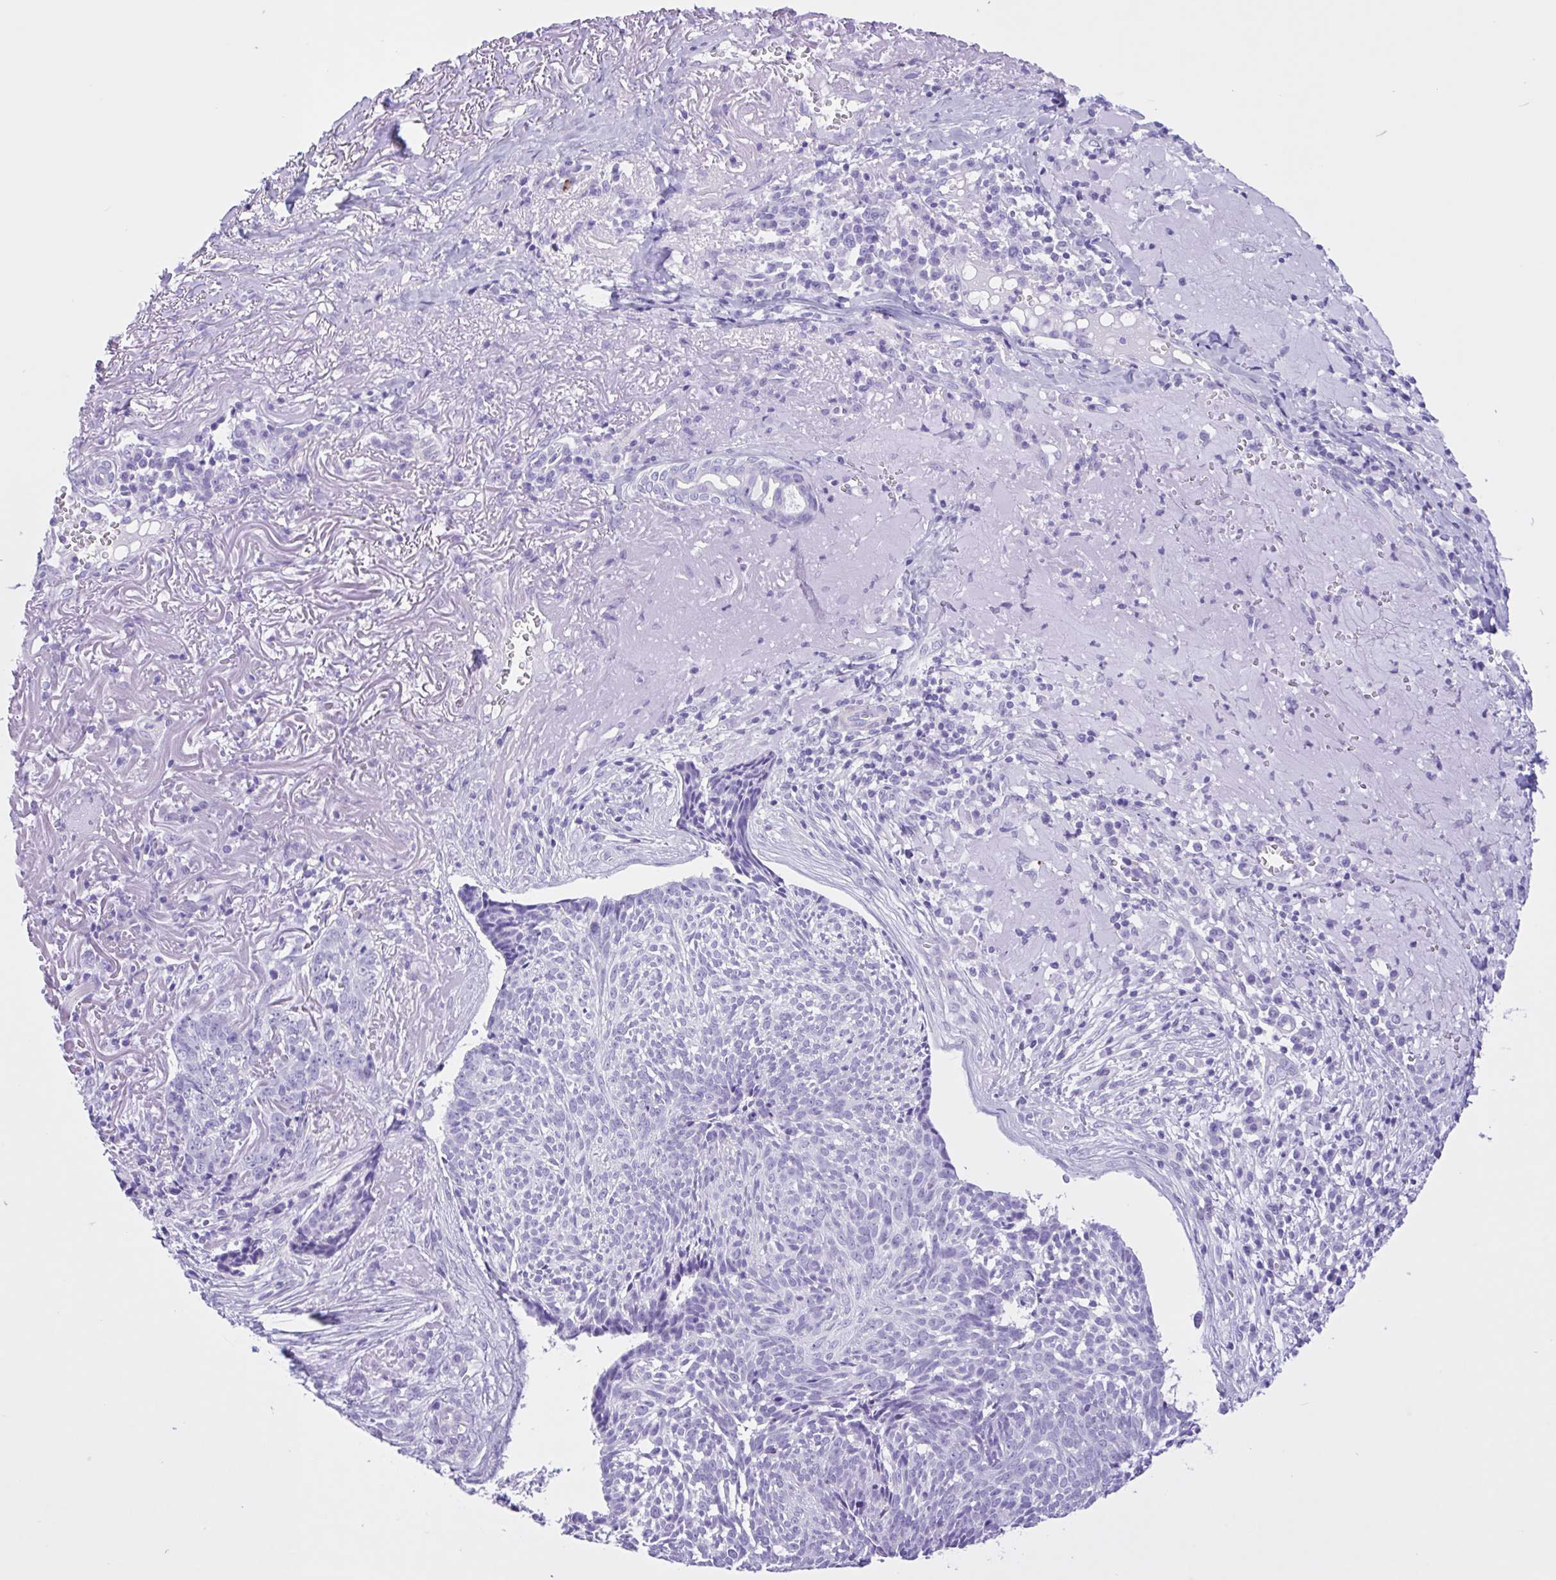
{"staining": {"intensity": "negative", "quantity": "none", "location": "none"}, "tissue": "skin cancer", "cell_type": "Tumor cells", "image_type": "cancer", "snomed": [{"axis": "morphology", "description": "Basal cell carcinoma"}, {"axis": "topography", "description": "Skin"}, {"axis": "topography", "description": "Skin of face"}], "caption": "This image is of skin cancer stained with IHC to label a protein in brown with the nuclei are counter-stained blue. There is no staining in tumor cells. The staining is performed using DAB brown chromogen with nuclei counter-stained in using hematoxylin.", "gene": "IAPP", "patient": {"sex": "female", "age": 95}}